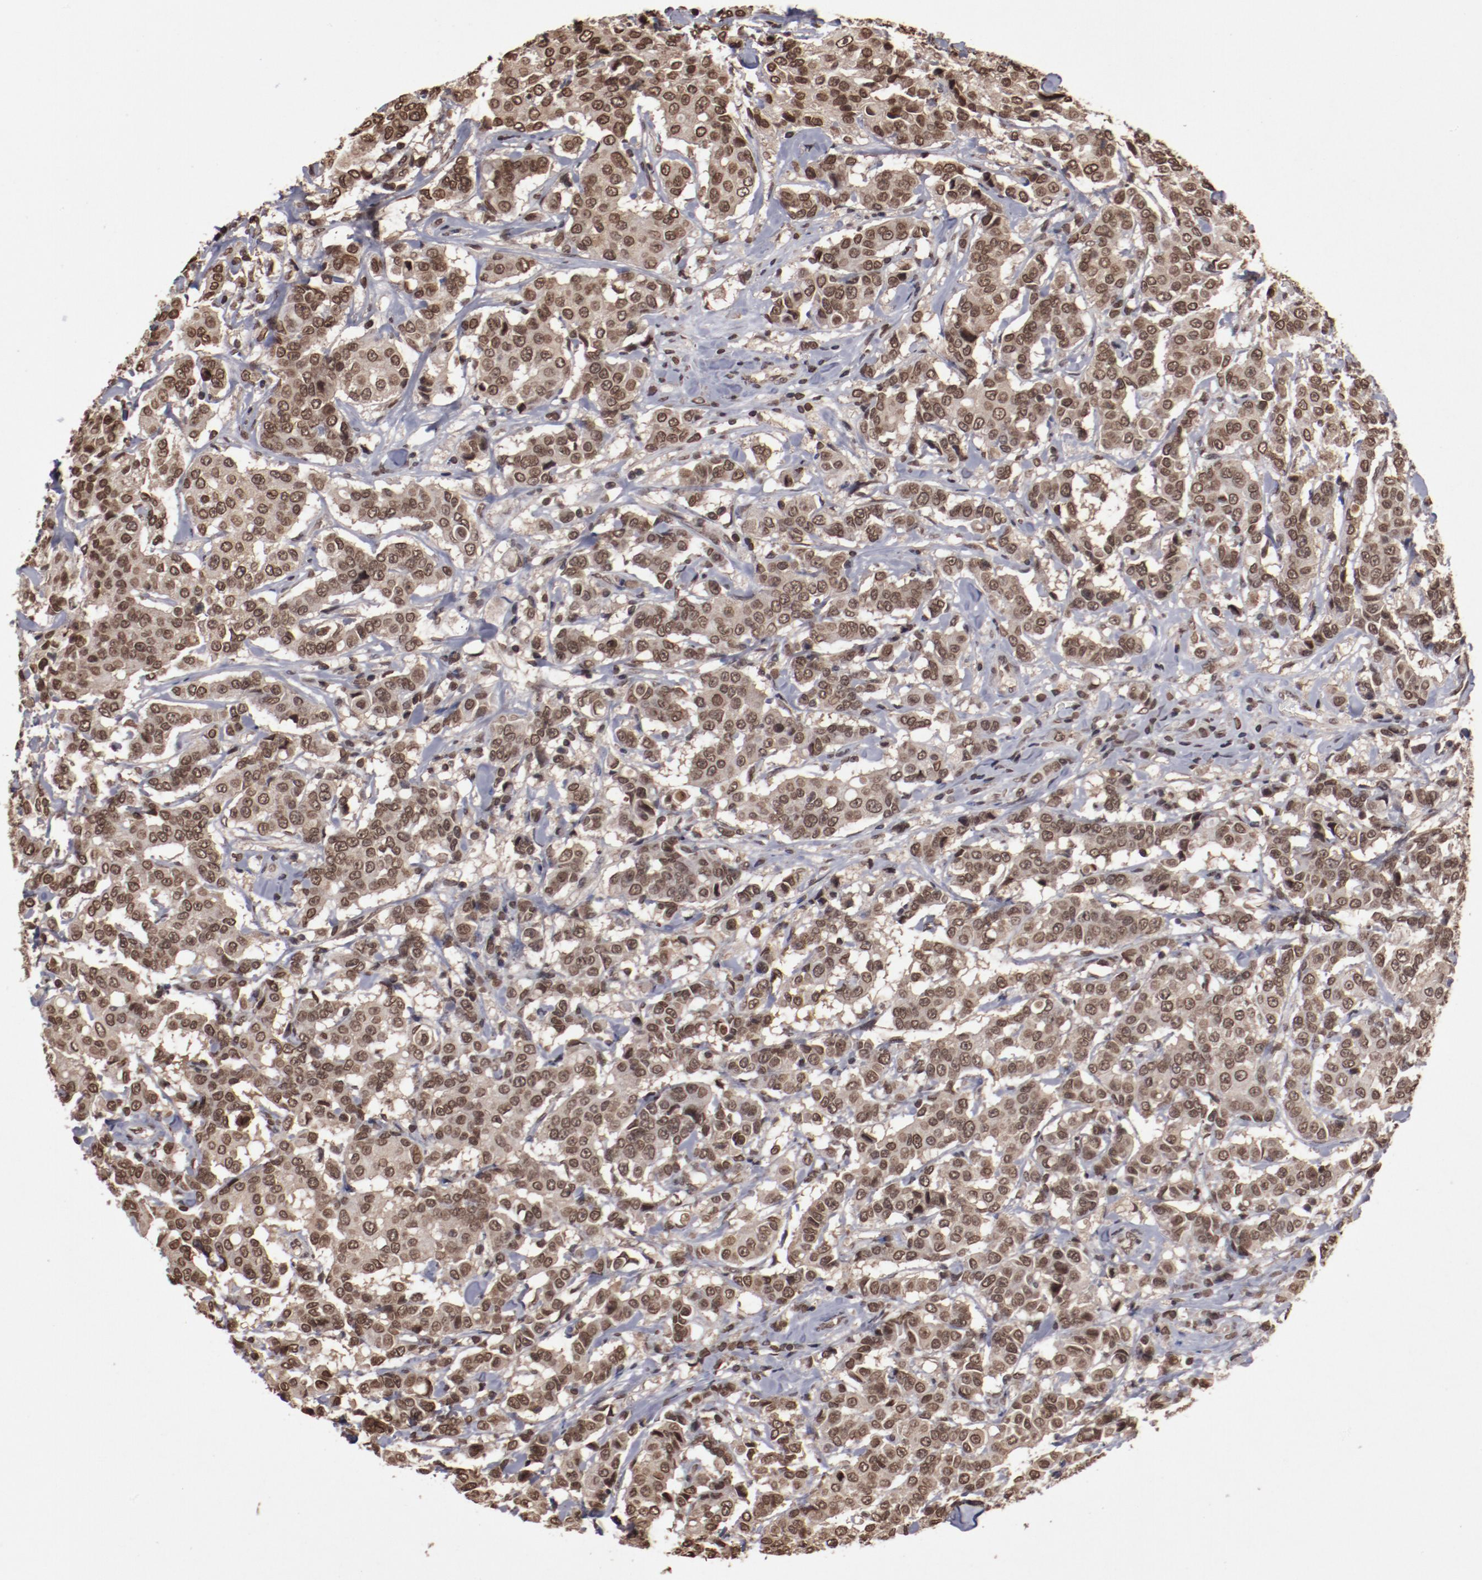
{"staining": {"intensity": "moderate", "quantity": ">75%", "location": "cytoplasmic/membranous,nuclear"}, "tissue": "breast cancer", "cell_type": "Tumor cells", "image_type": "cancer", "snomed": [{"axis": "morphology", "description": "Duct carcinoma"}, {"axis": "topography", "description": "Breast"}], "caption": "A brown stain shows moderate cytoplasmic/membranous and nuclear expression of a protein in human breast cancer tumor cells.", "gene": "AKT1", "patient": {"sex": "female", "age": 27}}